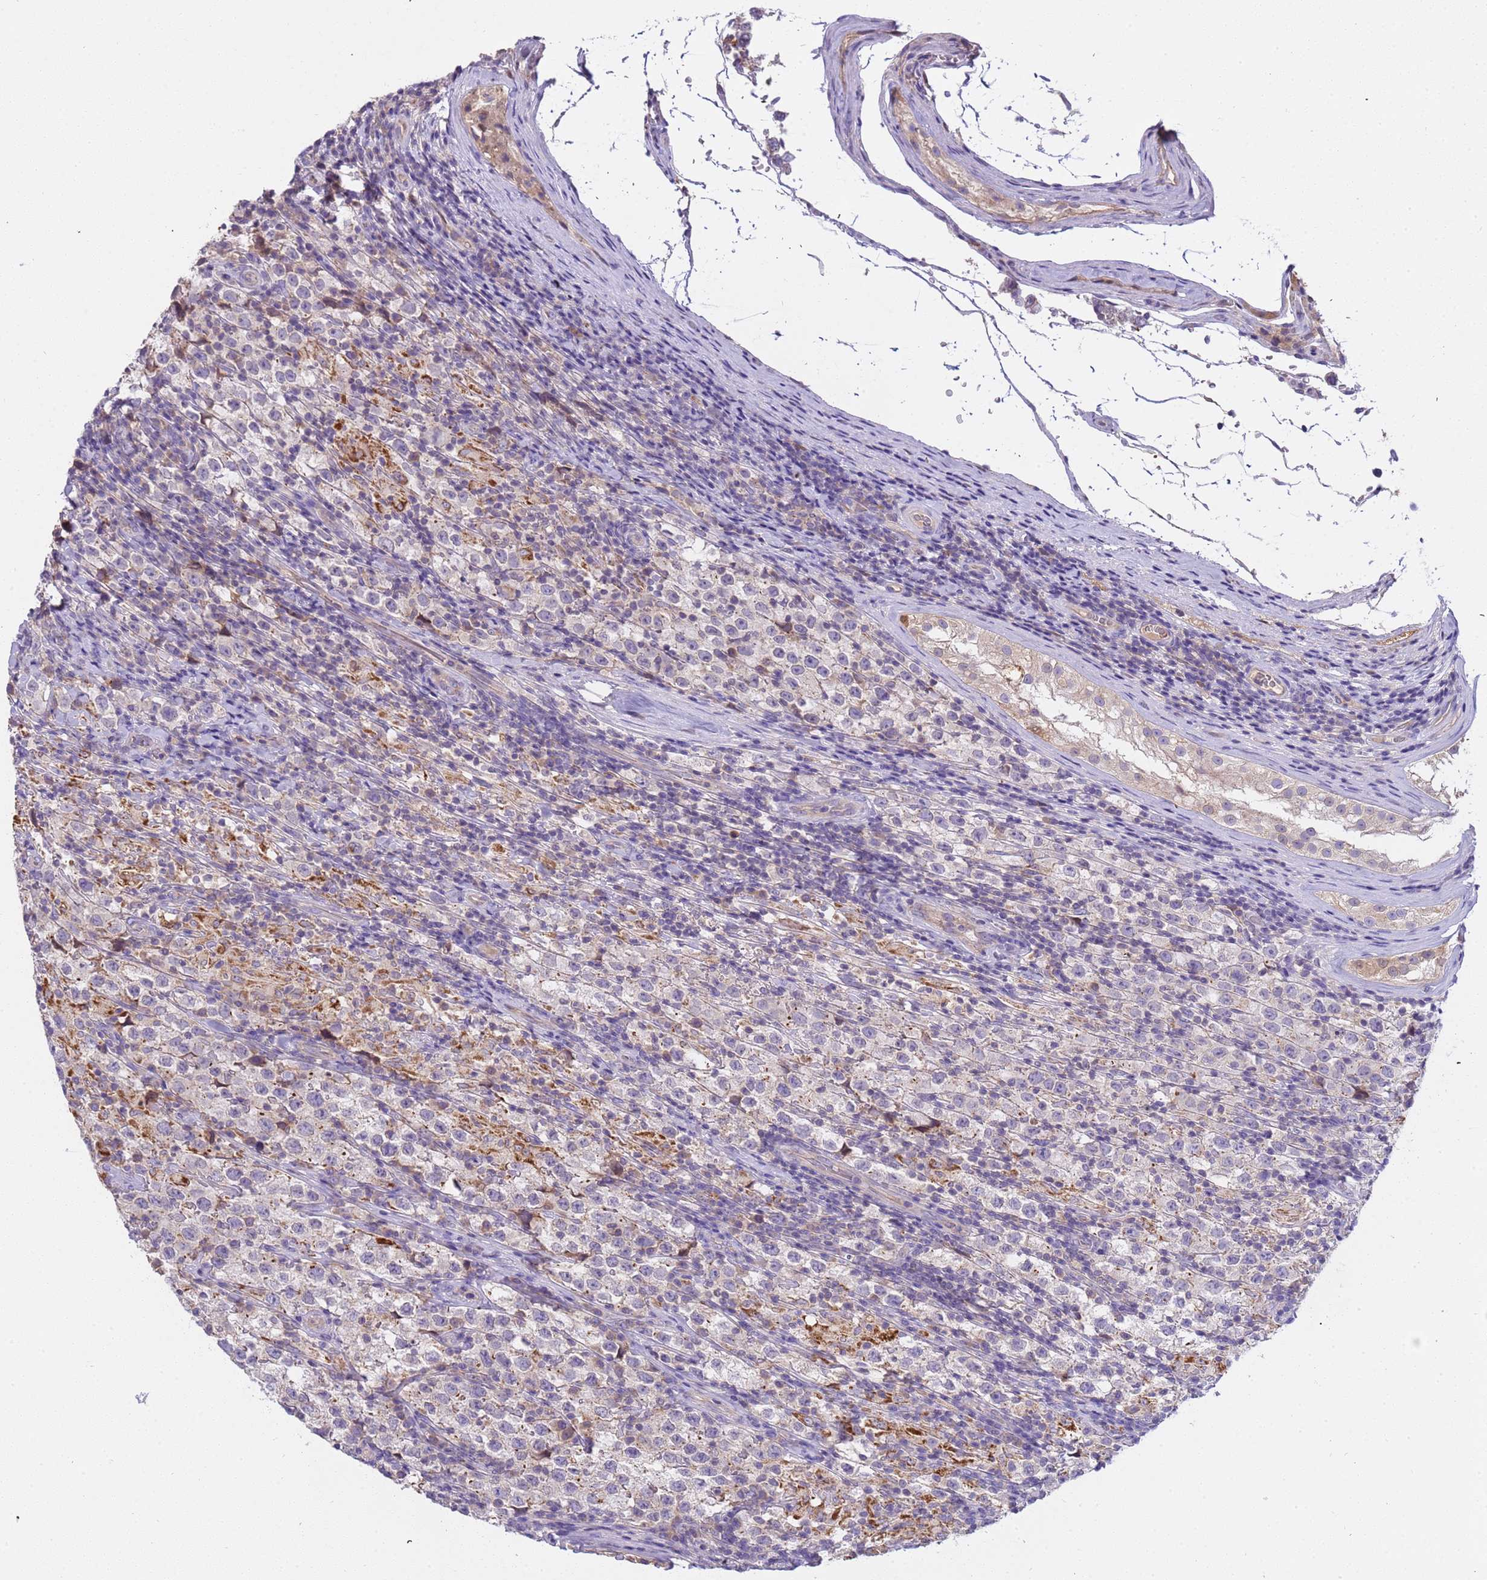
{"staining": {"intensity": "negative", "quantity": "none", "location": "none"}, "tissue": "testis cancer", "cell_type": "Tumor cells", "image_type": "cancer", "snomed": [{"axis": "morphology", "description": "Seminoma, NOS"}, {"axis": "morphology", "description": "Carcinoma, Embryonal, NOS"}, {"axis": "topography", "description": "Testis"}], "caption": "This is a image of immunohistochemistry staining of testis seminoma, which shows no expression in tumor cells.", "gene": "PLCXD3", "patient": {"sex": "male", "age": 41}}